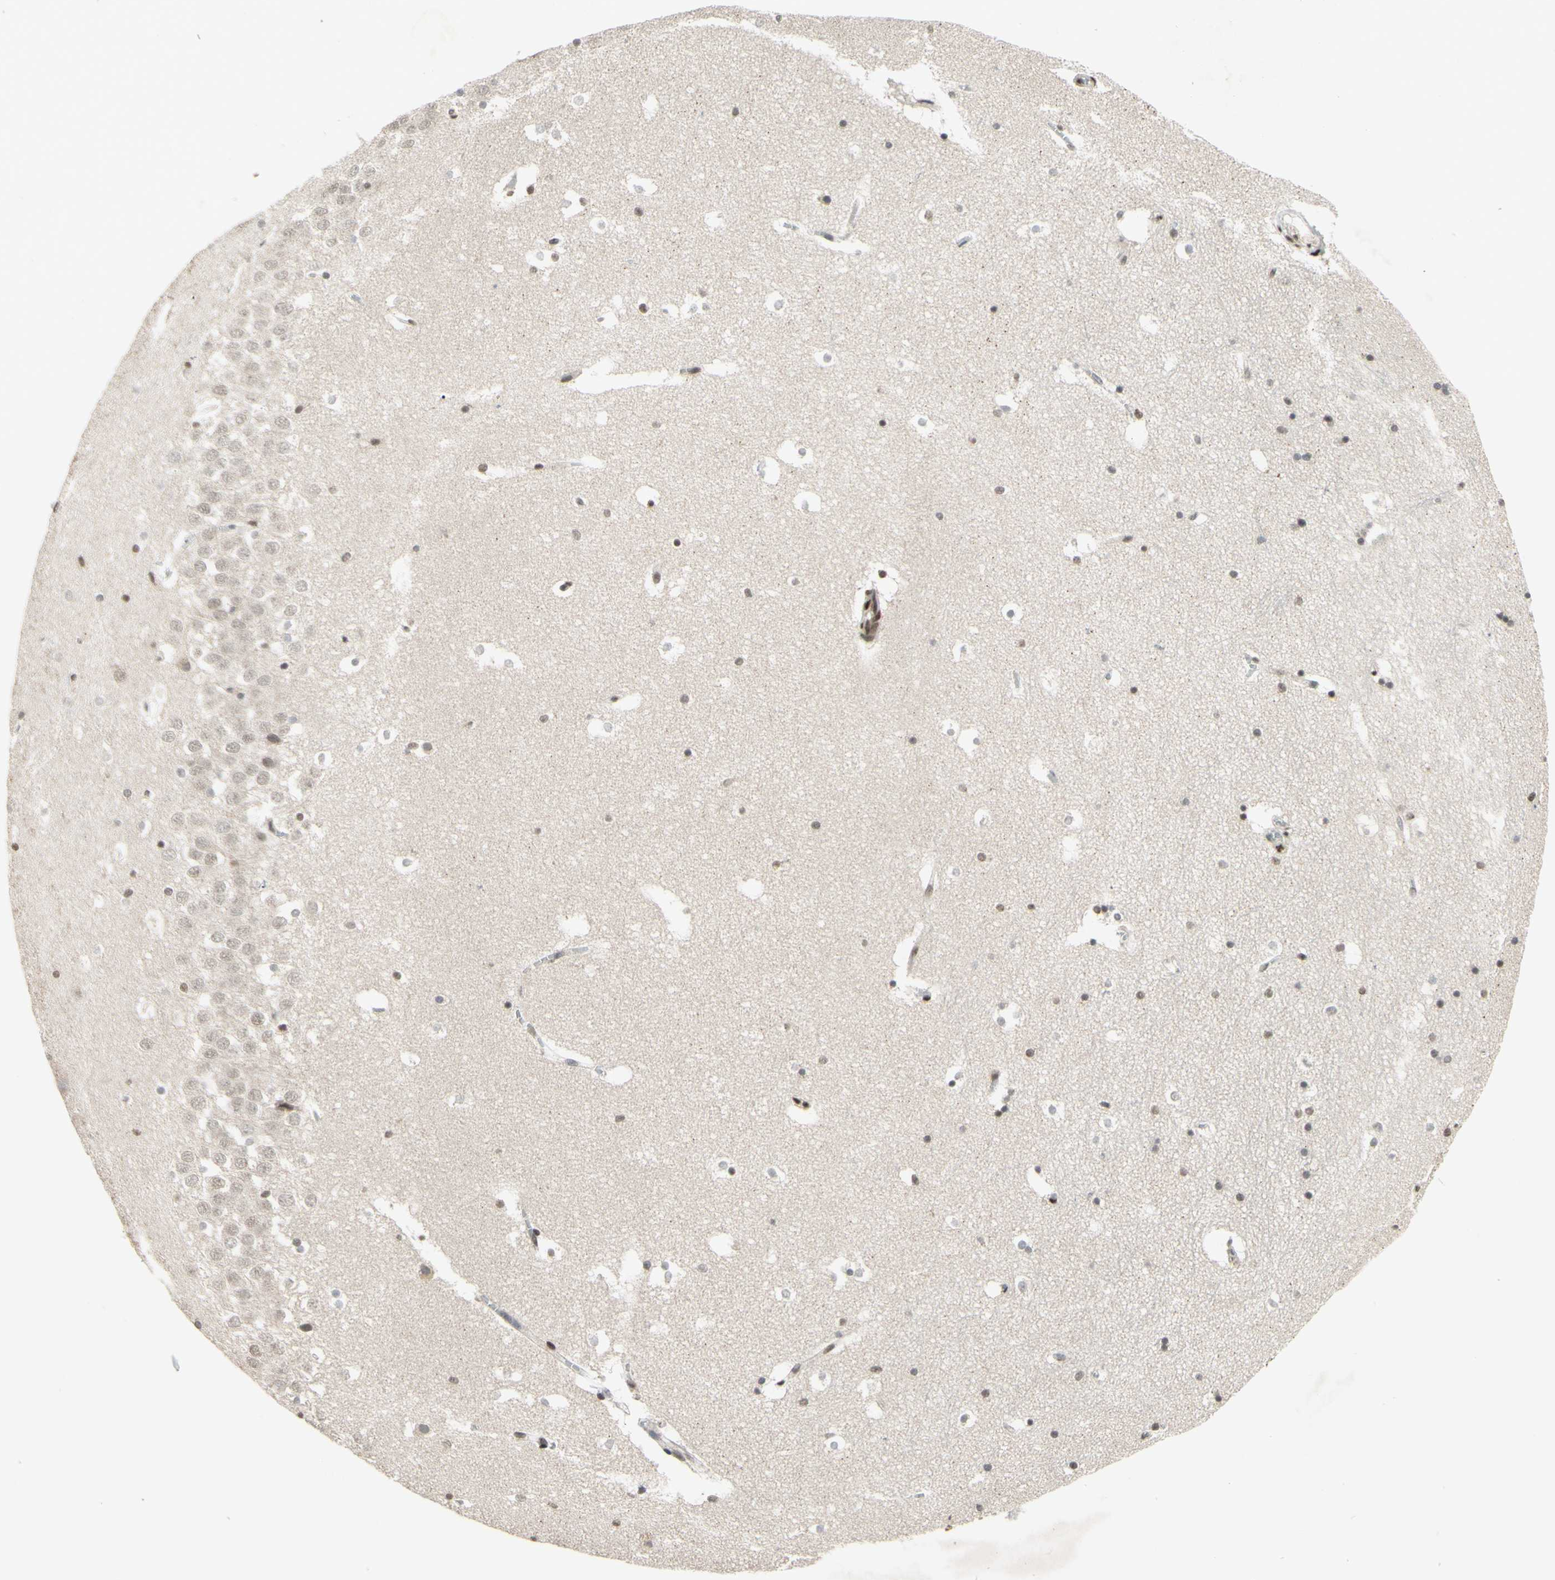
{"staining": {"intensity": "moderate", "quantity": ">75%", "location": "nuclear"}, "tissue": "hippocampus", "cell_type": "Glial cells", "image_type": "normal", "snomed": [{"axis": "morphology", "description": "Normal tissue, NOS"}, {"axis": "topography", "description": "Hippocampus"}], "caption": "DAB immunohistochemical staining of unremarkable hippocampus exhibits moderate nuclear protein expression in about >75% of glial cells.", "gene": "NR3C1", "patient": {"sex": "male", "age": 45}}